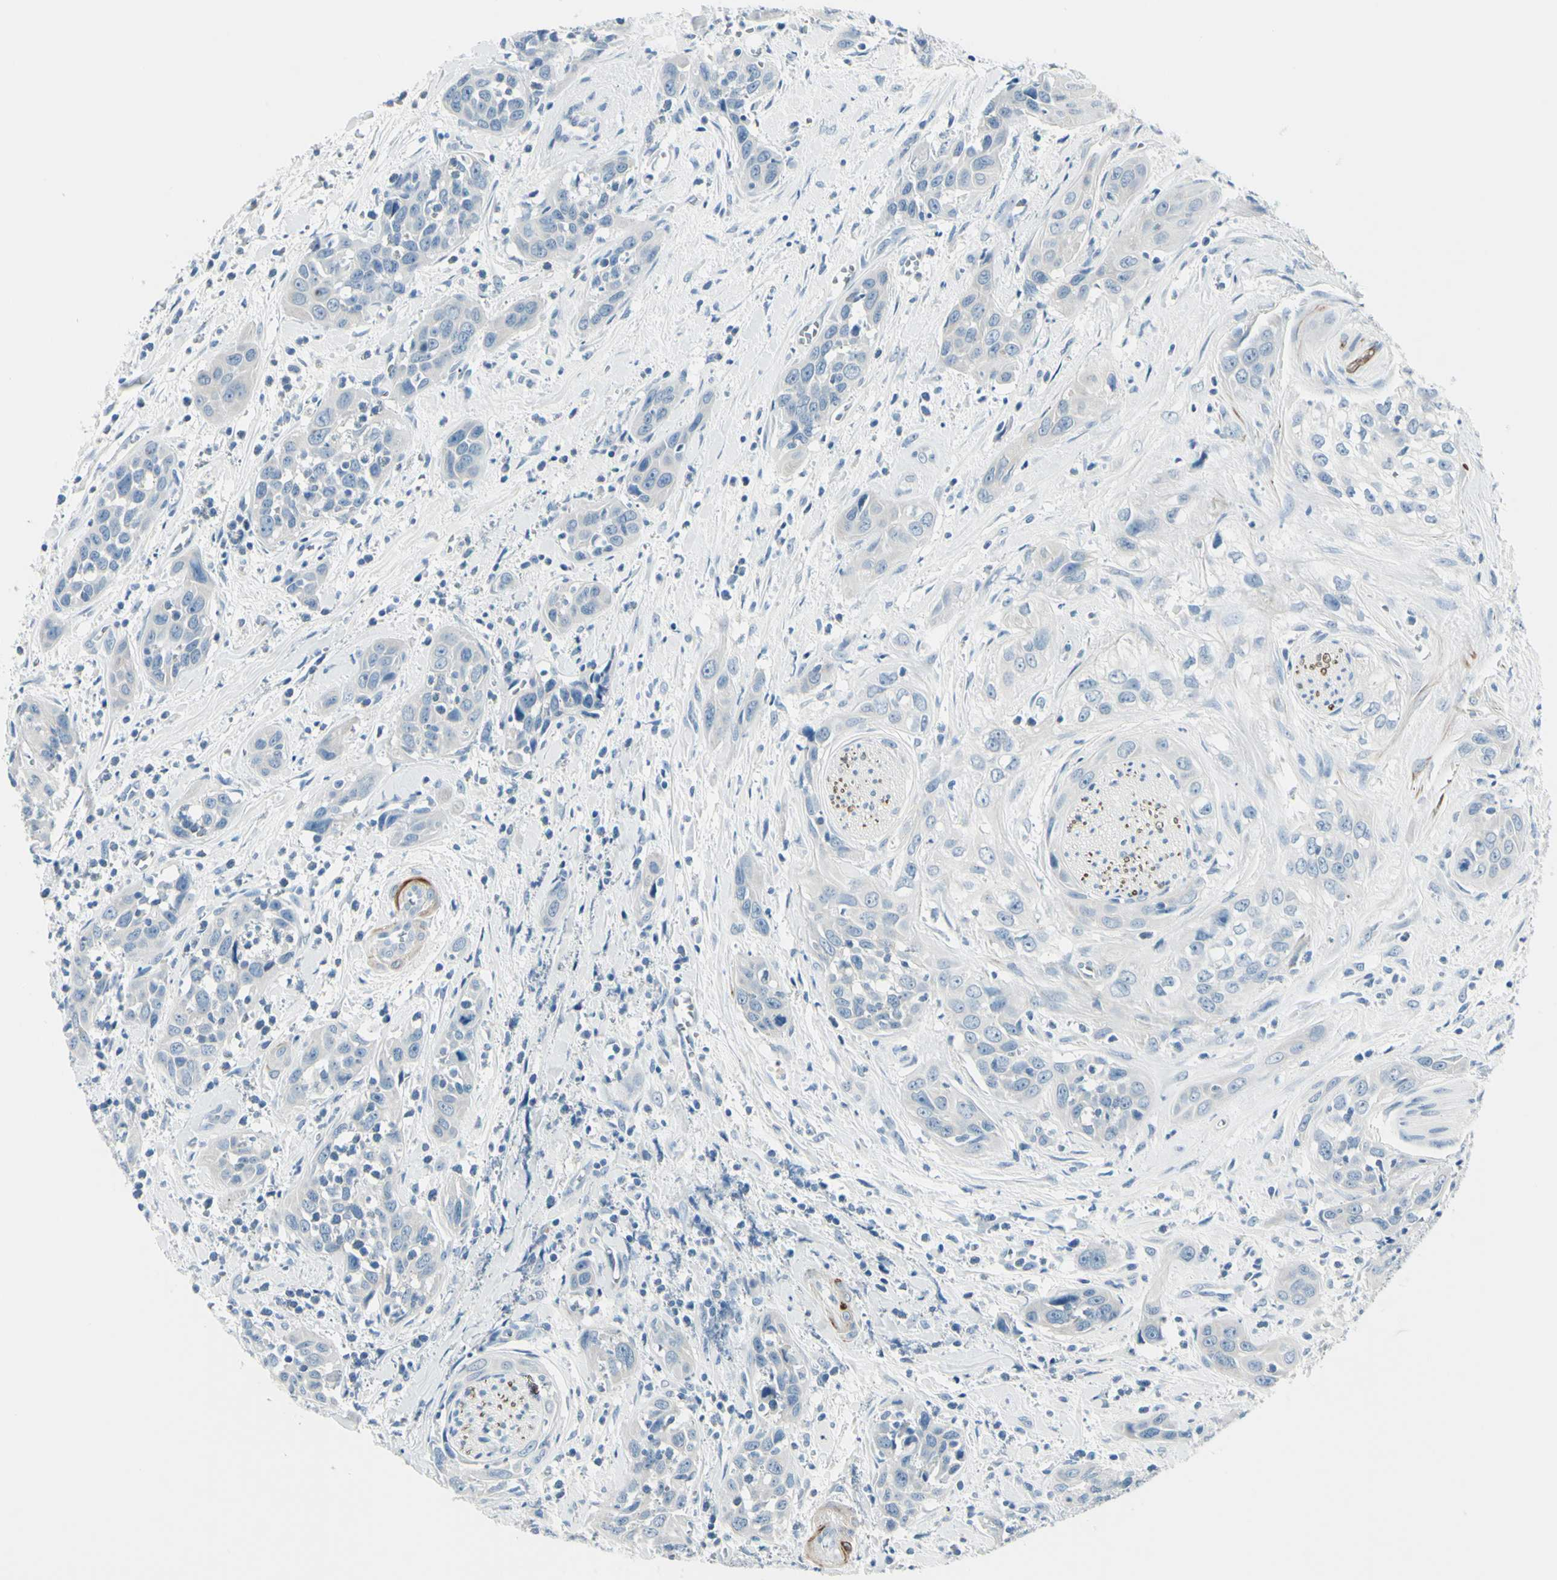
{"staining": {"intensity": "negative", "quantity": "none", "location": "none"}, "tissue": "head and neck cancer", "cell_type": "Tumor cells", "image_type": "cancer", "snomed": [{"axis": "morphology", "description": "Squamous cell carcinoma, NOS"}, {"axis": "topography", "description": "Oral tissue"}, {"axis": "topography", "description": "Head-Neck"}], "caption": "Squamous cell carcinoma (head and neck) was stained to show a protein in brown. There is no significant positivity in tumor cells. (DAB (3,3'-diaminobenzidine) immunohistochemistry (IHC) with hematoxylin counter stain).", "gene": "CDH15", "patient": {"sex": "female", "age": 50}}